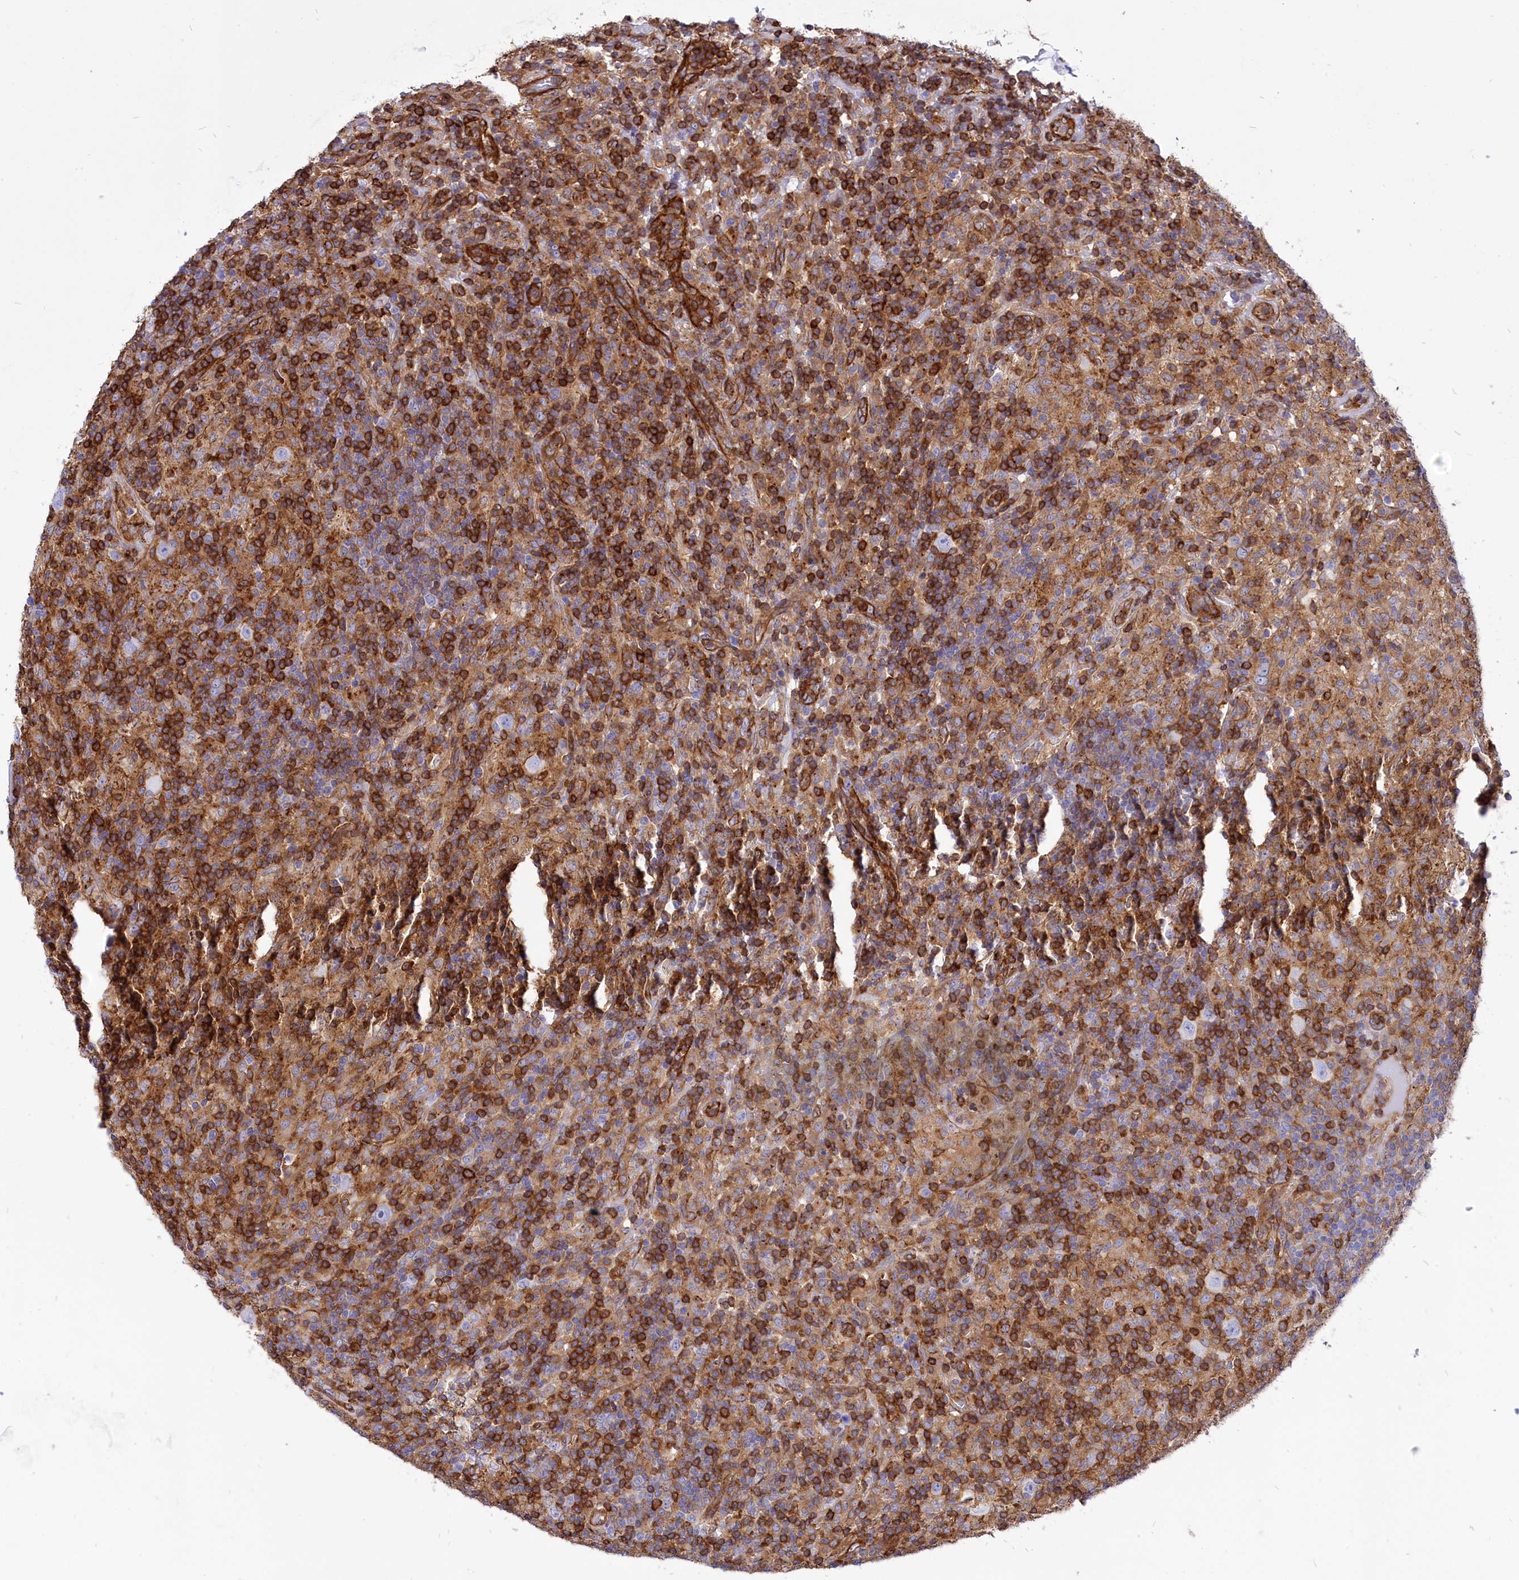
{"staining": {"intensity": "negative", "quantity": "none", "location": "none"}, "tissue": "lymphoma", "cell_type": "Tumor cells", "image_type": "cancer", "snomed": [{"axis": "morphology", "description": "Hodgkin's disease, NOS"}, {"axis": "topography", "description": "Lymph node"}], "caption": "A histopathology image of human Hodgkin's disease is negative for staining in tumor cells.", "gene": "SEPTIN9", "patient": {"sex": "male", "age": 70}}